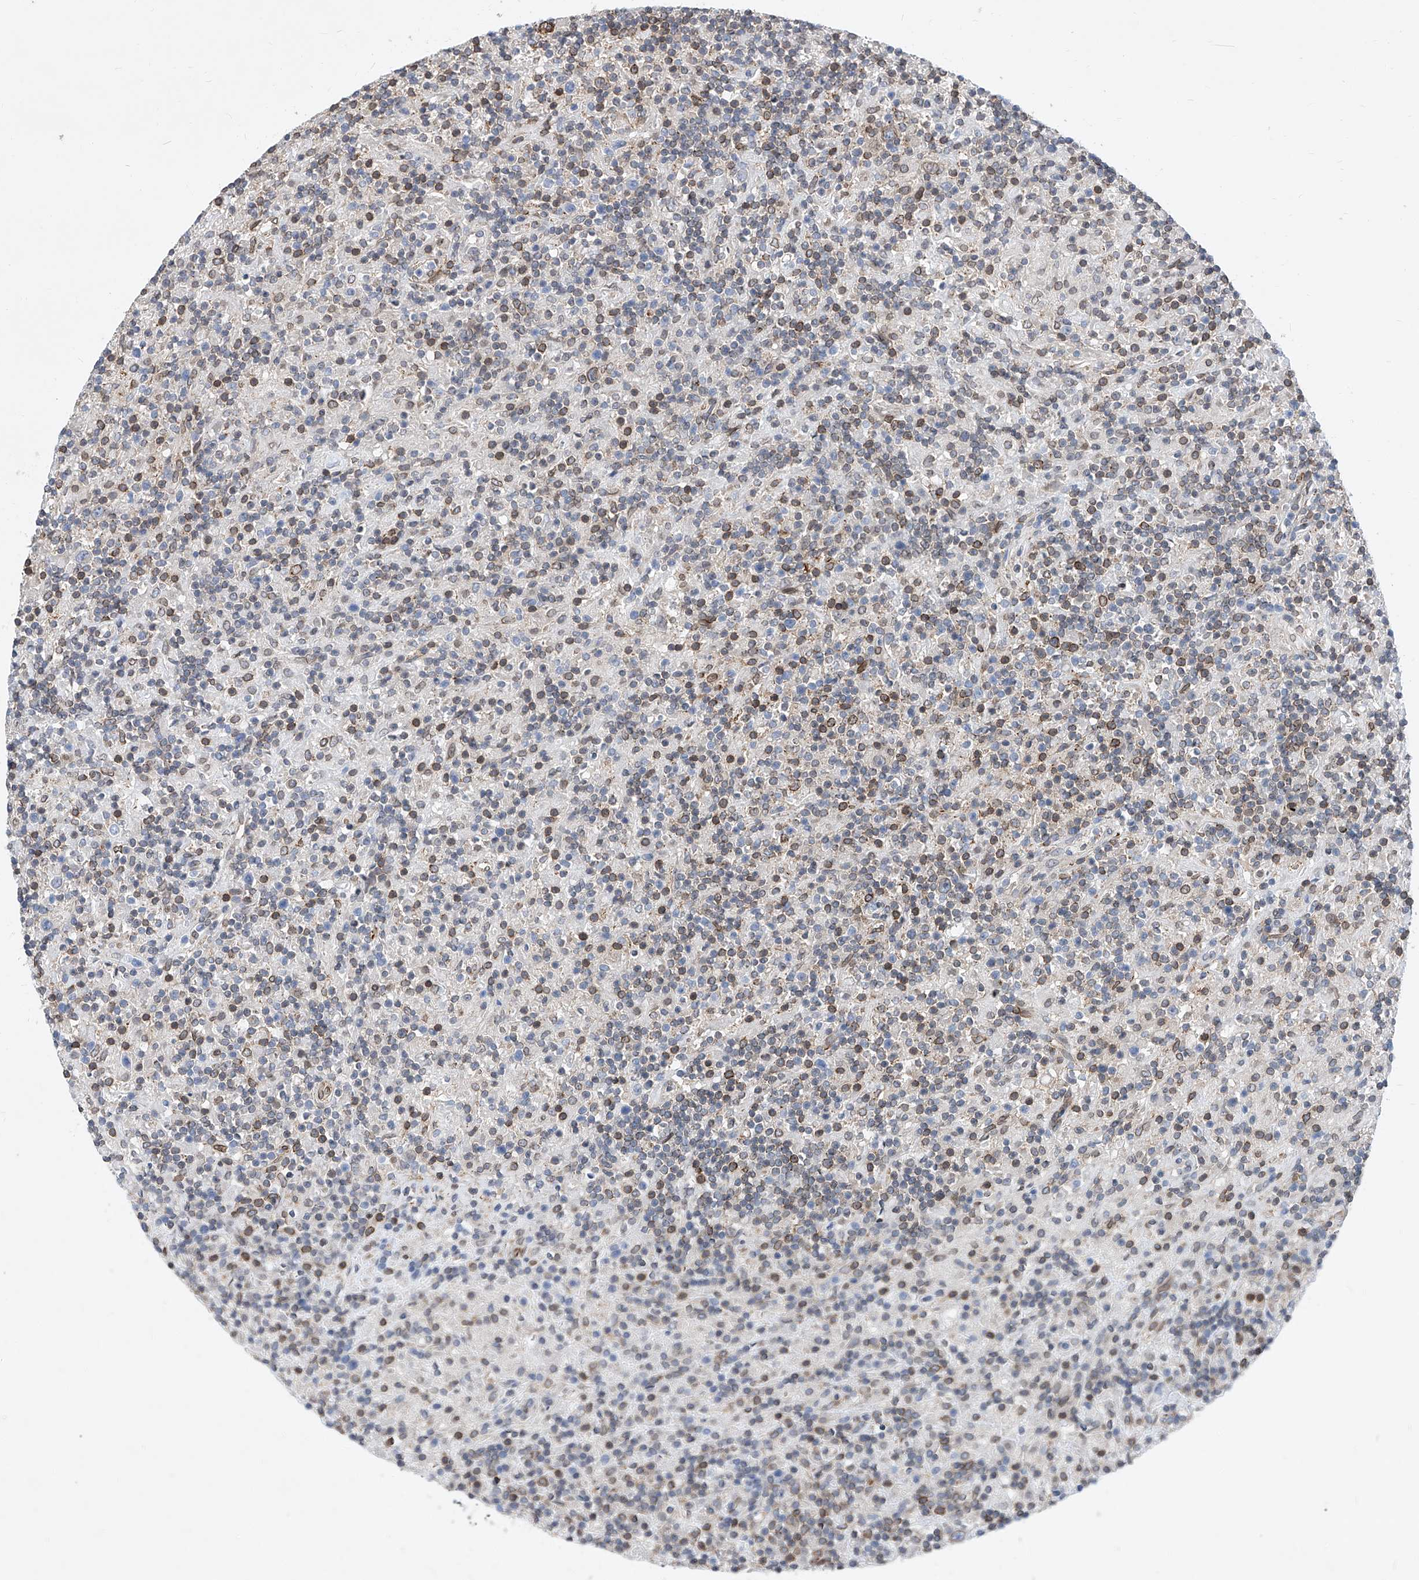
{"staining": {"intensity": "negative", "quantity": "none", "location": "none"}, "tissue": "lymphoma", "cell_type": "Tumor cells", "image_type": "cancer", "snomed": [{"axis": "morphology", "description": "Hodgkin's disease, NOS"}, {"axis": "topography", "description": "Lymph node"}], "caption": "The photomicrograph shows no significant staining in tumor cells of Hodgkin's disease.", "gene": "MX2", "patient": {"sex": "male", "age": 70}}